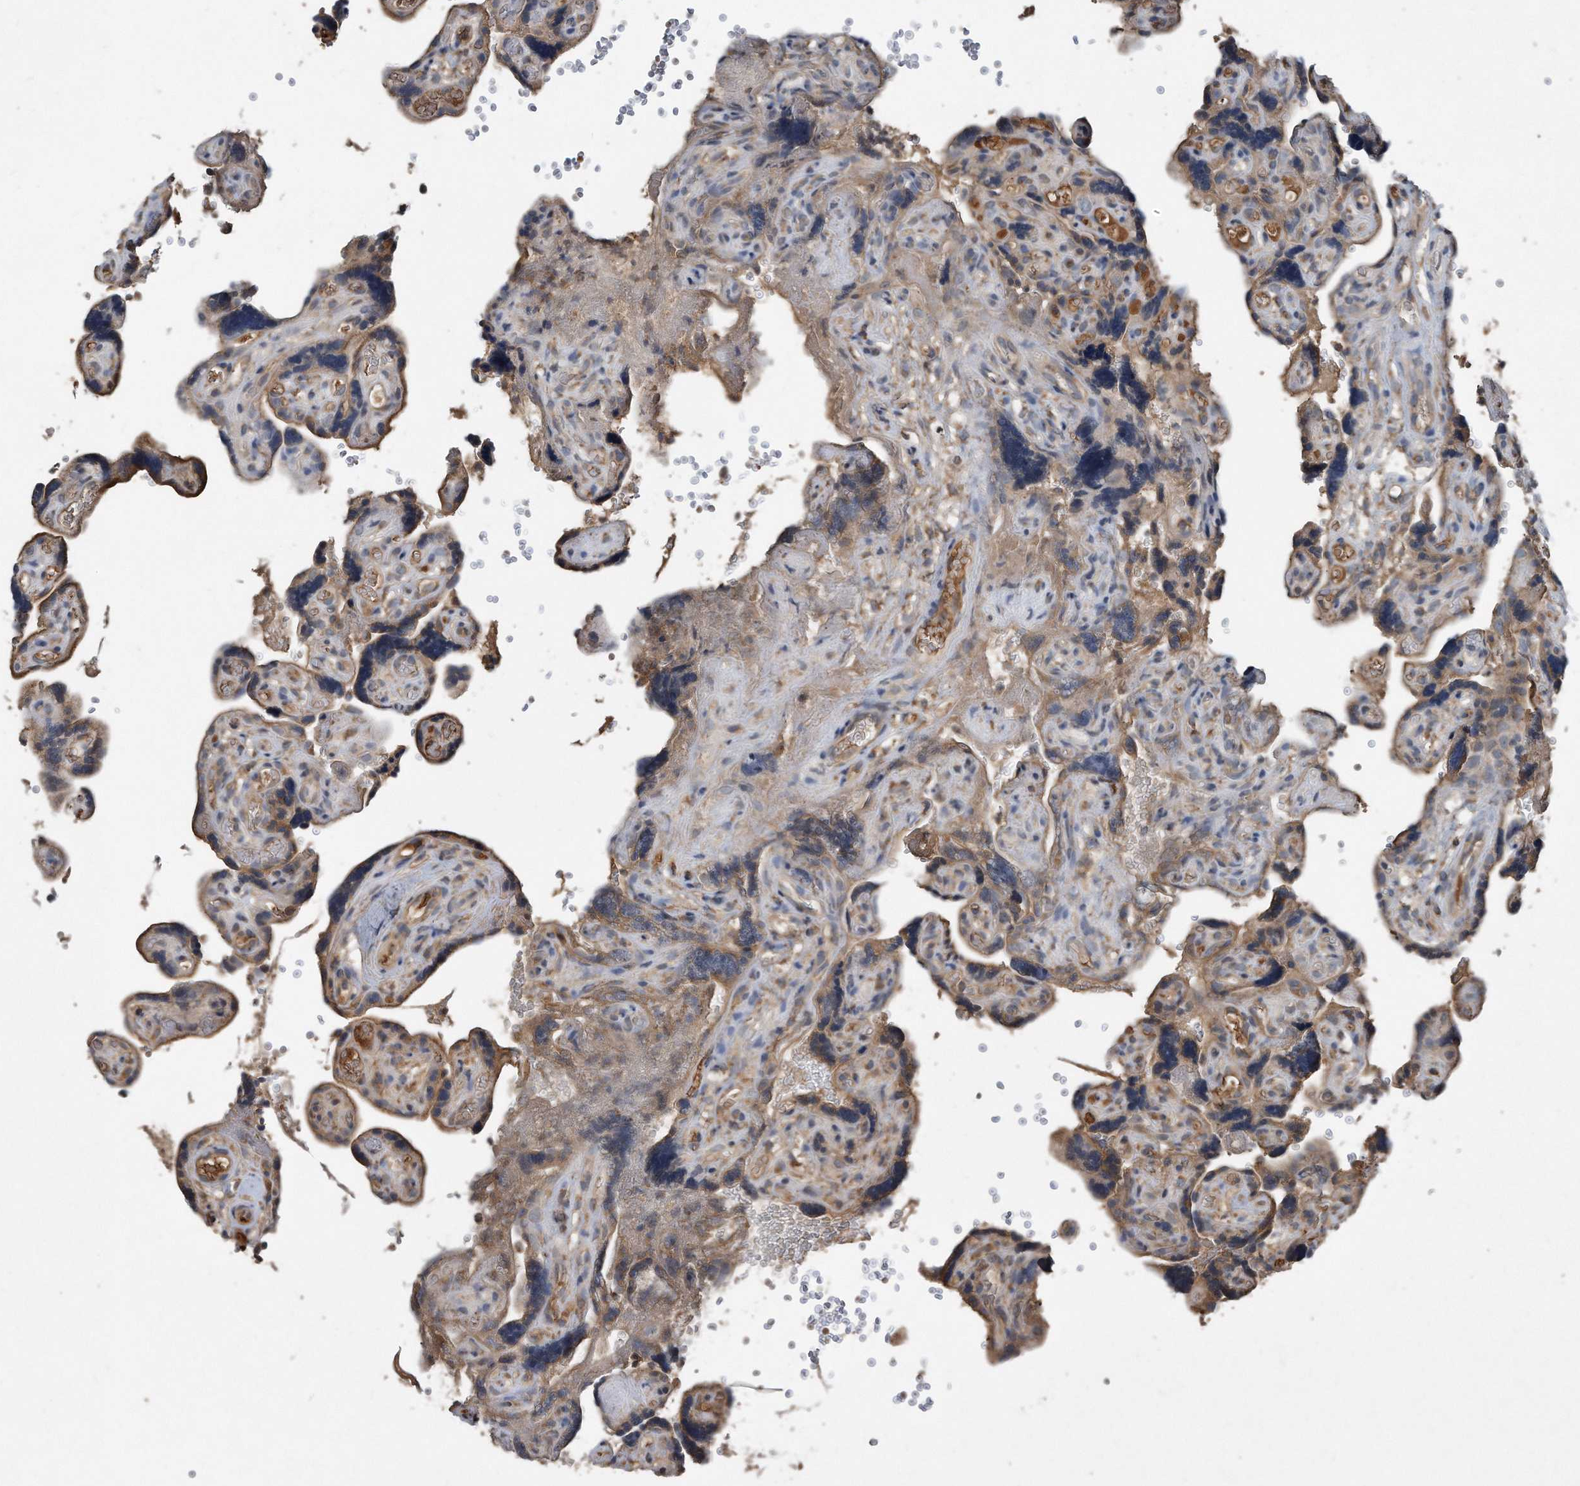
{"staining": {"intensity": "moderate", "quantity": ">75%", "location": "cytoplasmic/membranous"}, "tissue": "placenta", "cell_type": "Decidual cells", "image_type": "normal", "snomed": [{"axis": "morphology", "description": "Normal tissue, NOS"}, {"axis": "topography", "description": "Placenta"}], "caption": "Immunohistochemistry (IHC) (DAB) staining of benign placenta shows moderate cytoplasmic/membranous protein expression in approximately >75% of decidual cells.", "gene": "SDHA", "patient": {"sex": "female", "age": 30}}